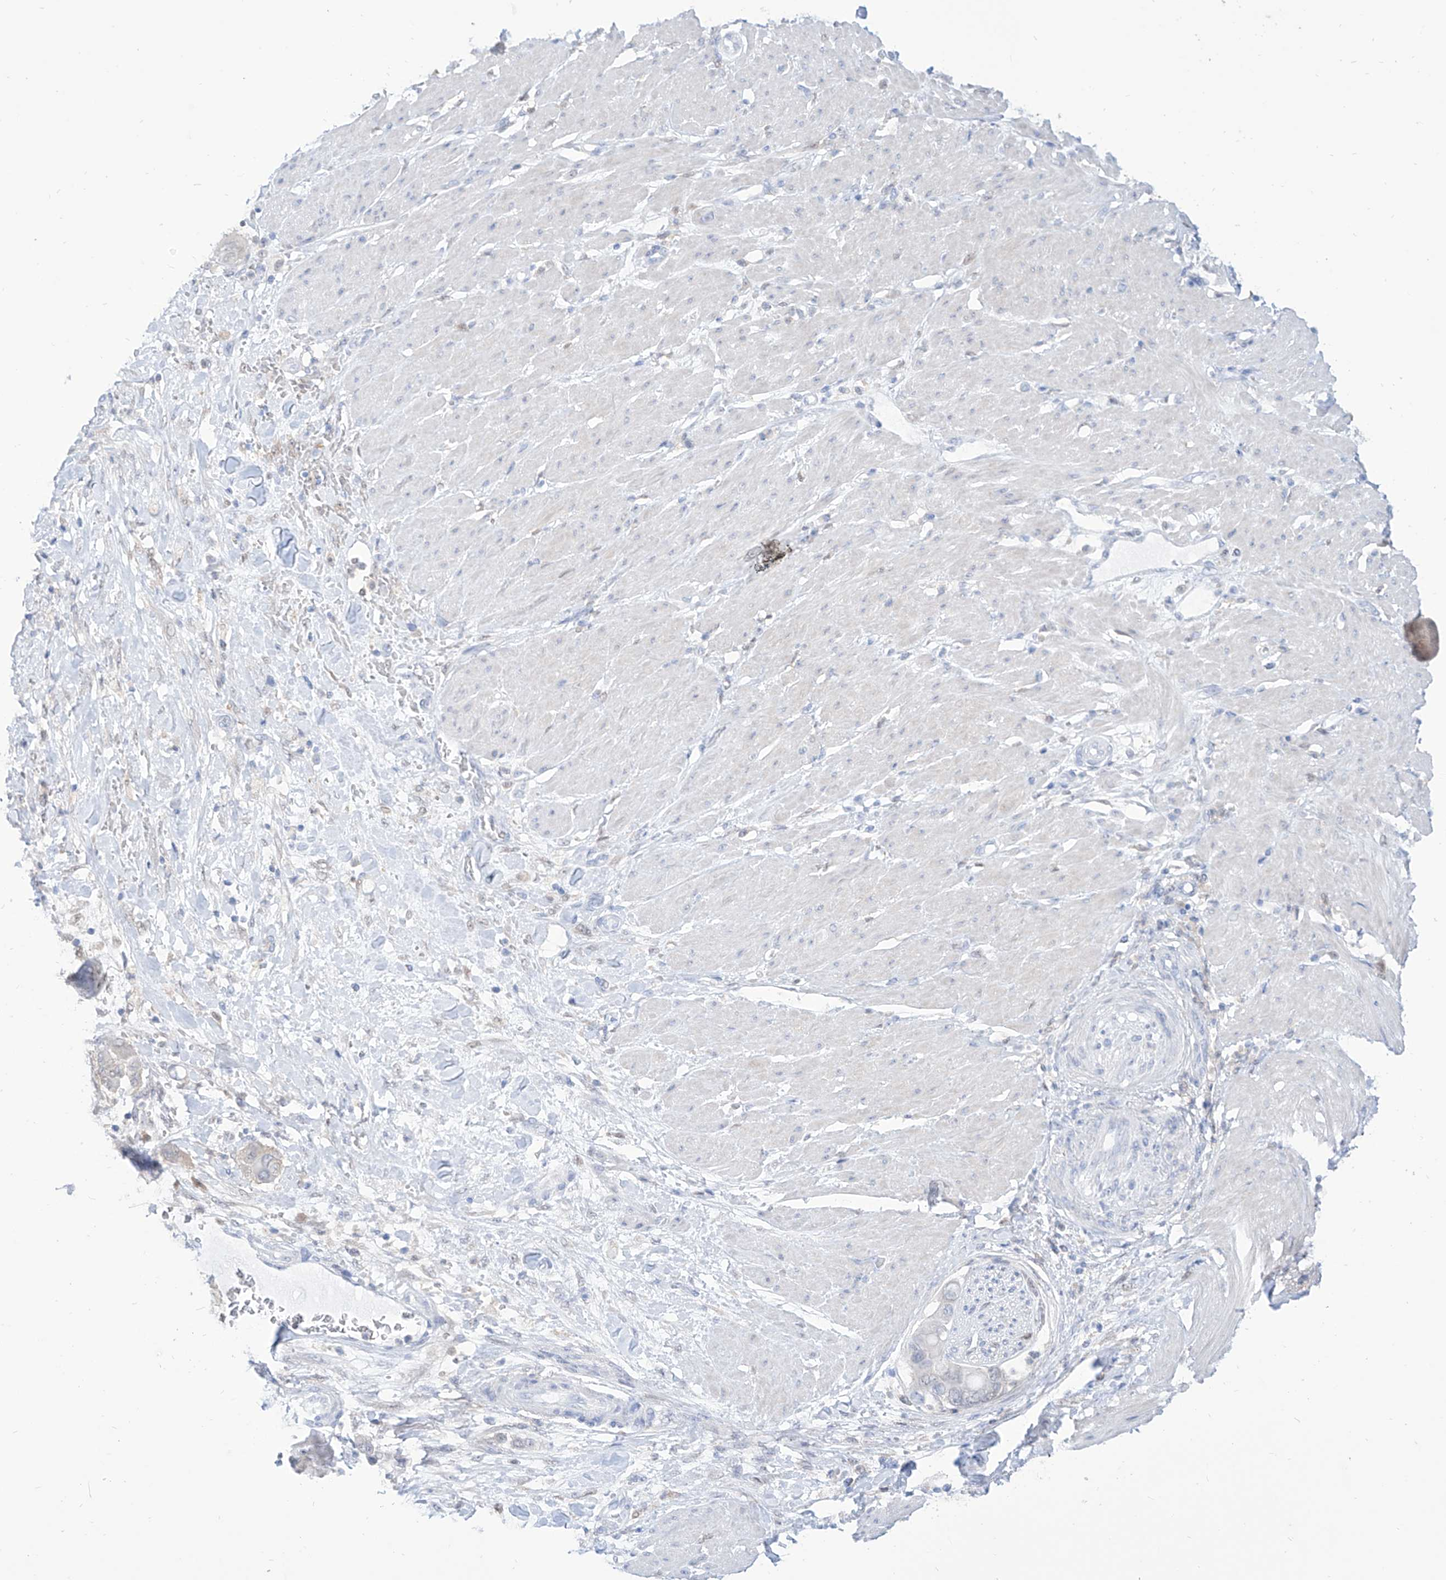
{"staining": {"intensity": "negative", "quantity": "none", "location": "none"}, "tissue": "pancreatic cancer", "cell_type": "Tumor cells", "image_type": "cancer", "snomed": [{"axis": "morphology", "description": "Adenocarcinoma, NOS"}, {"axis": "topography", "description": "Pancreas"}], "caption": "Immunohistochemistry (IHC) histopathology image of human pancreatic adenocarcinoma stained for a protein (brown), which reveals no staining in tumor cells.", "gene": "PDXK", "patient": {"sex": "male", "age": 68}}